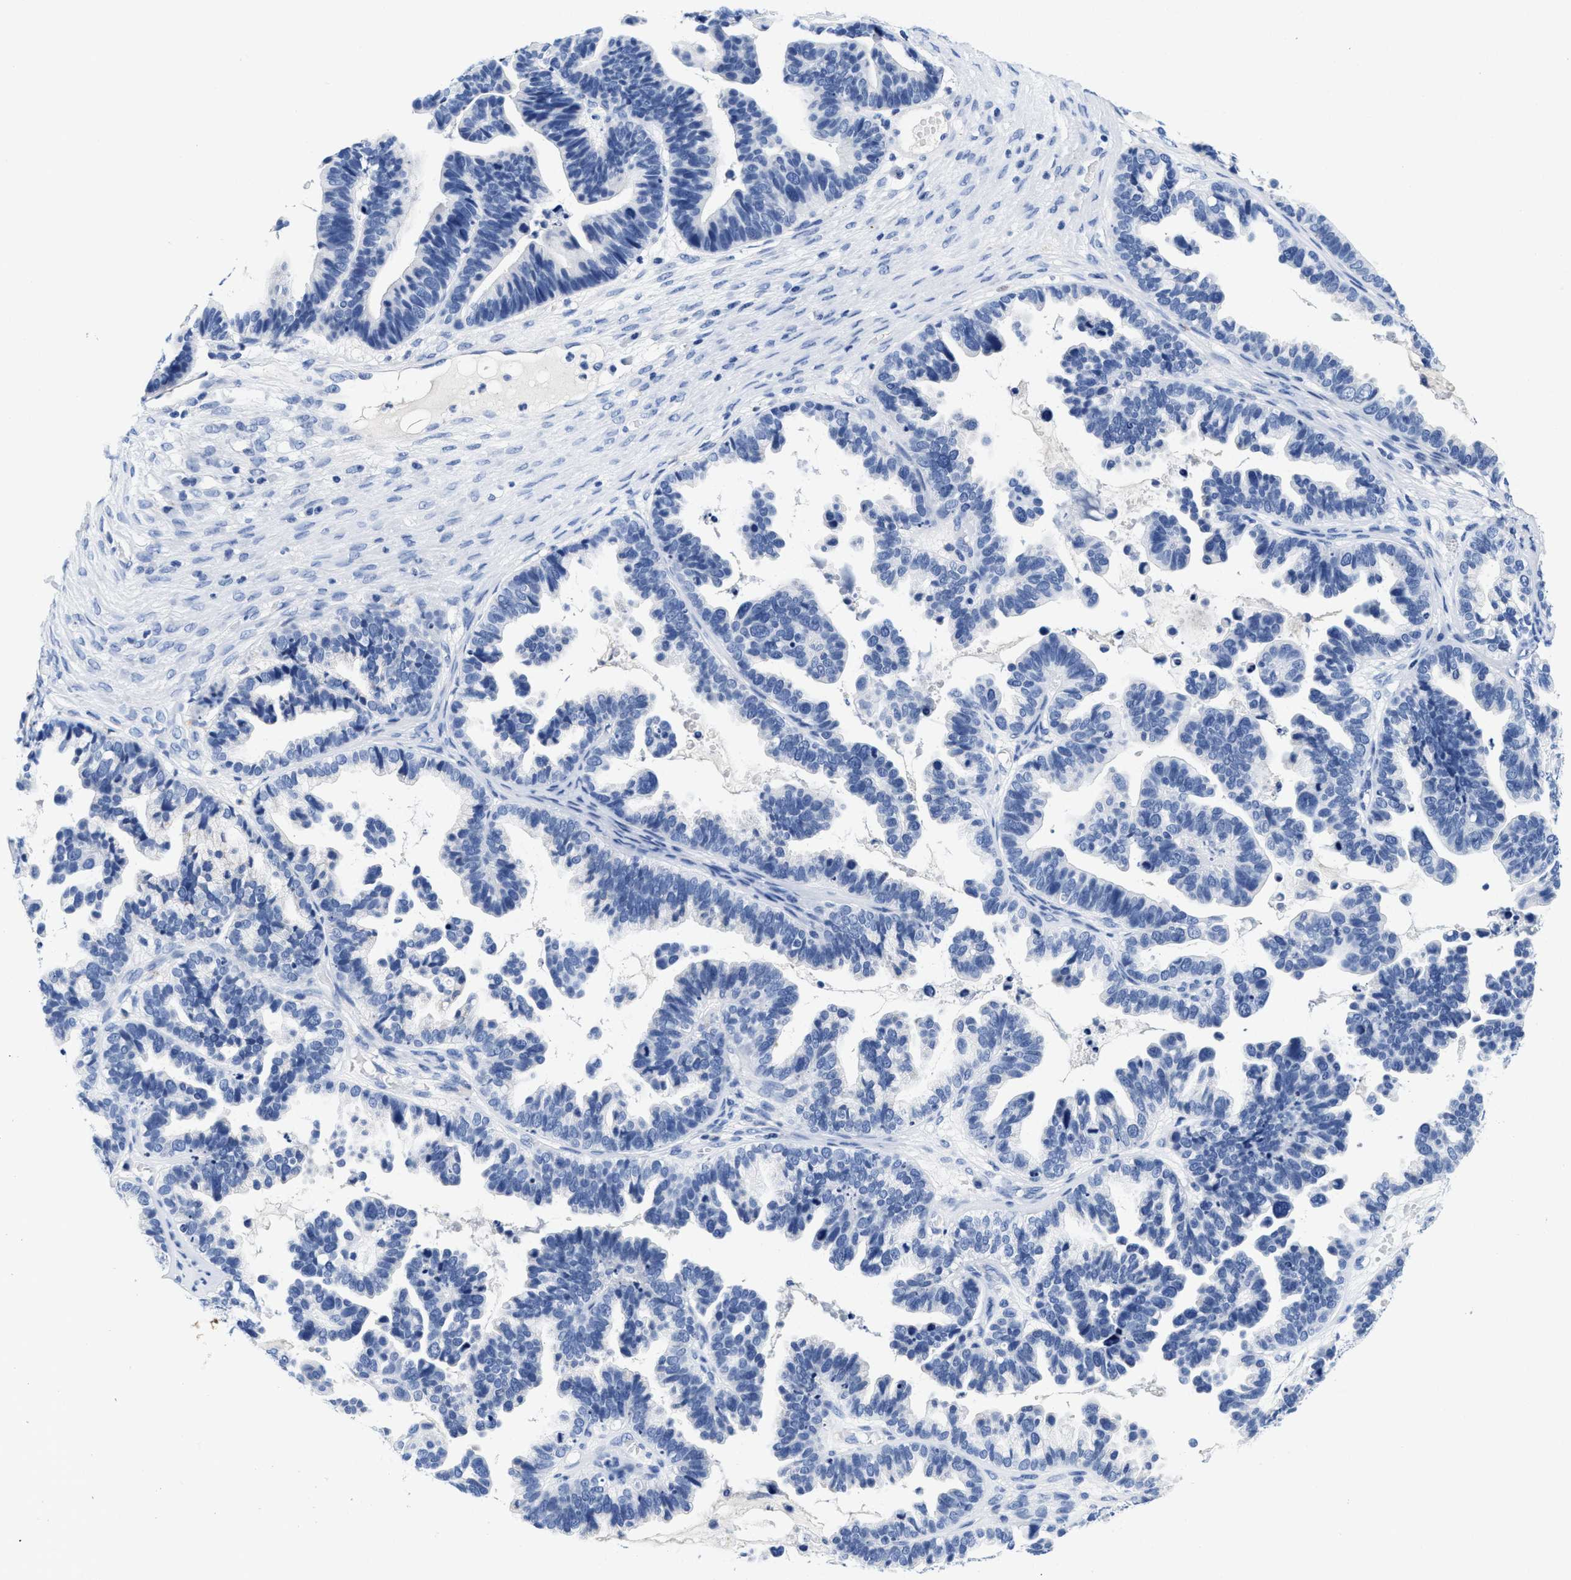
{"staining": {"intensity": "negative", "quantity": "none", "location": "none"}, "tissue": "ovarian cancer", "cell_type": "Tumor cells", "image_type": "cancer", "snomed": [{"axis": "morphology", "description": "Cystadenocarcinoma, serous, NOS"}, {"axis": "topography", "description": "Ovary"}], "caption": "High power microscopy image of an IHC image of ovarian cancer (serous cystadenocarcinoma), revealing no significant expression in tumor cells.", "gene": "TTC3", "patient": {"sex": "female", "age": 56}}